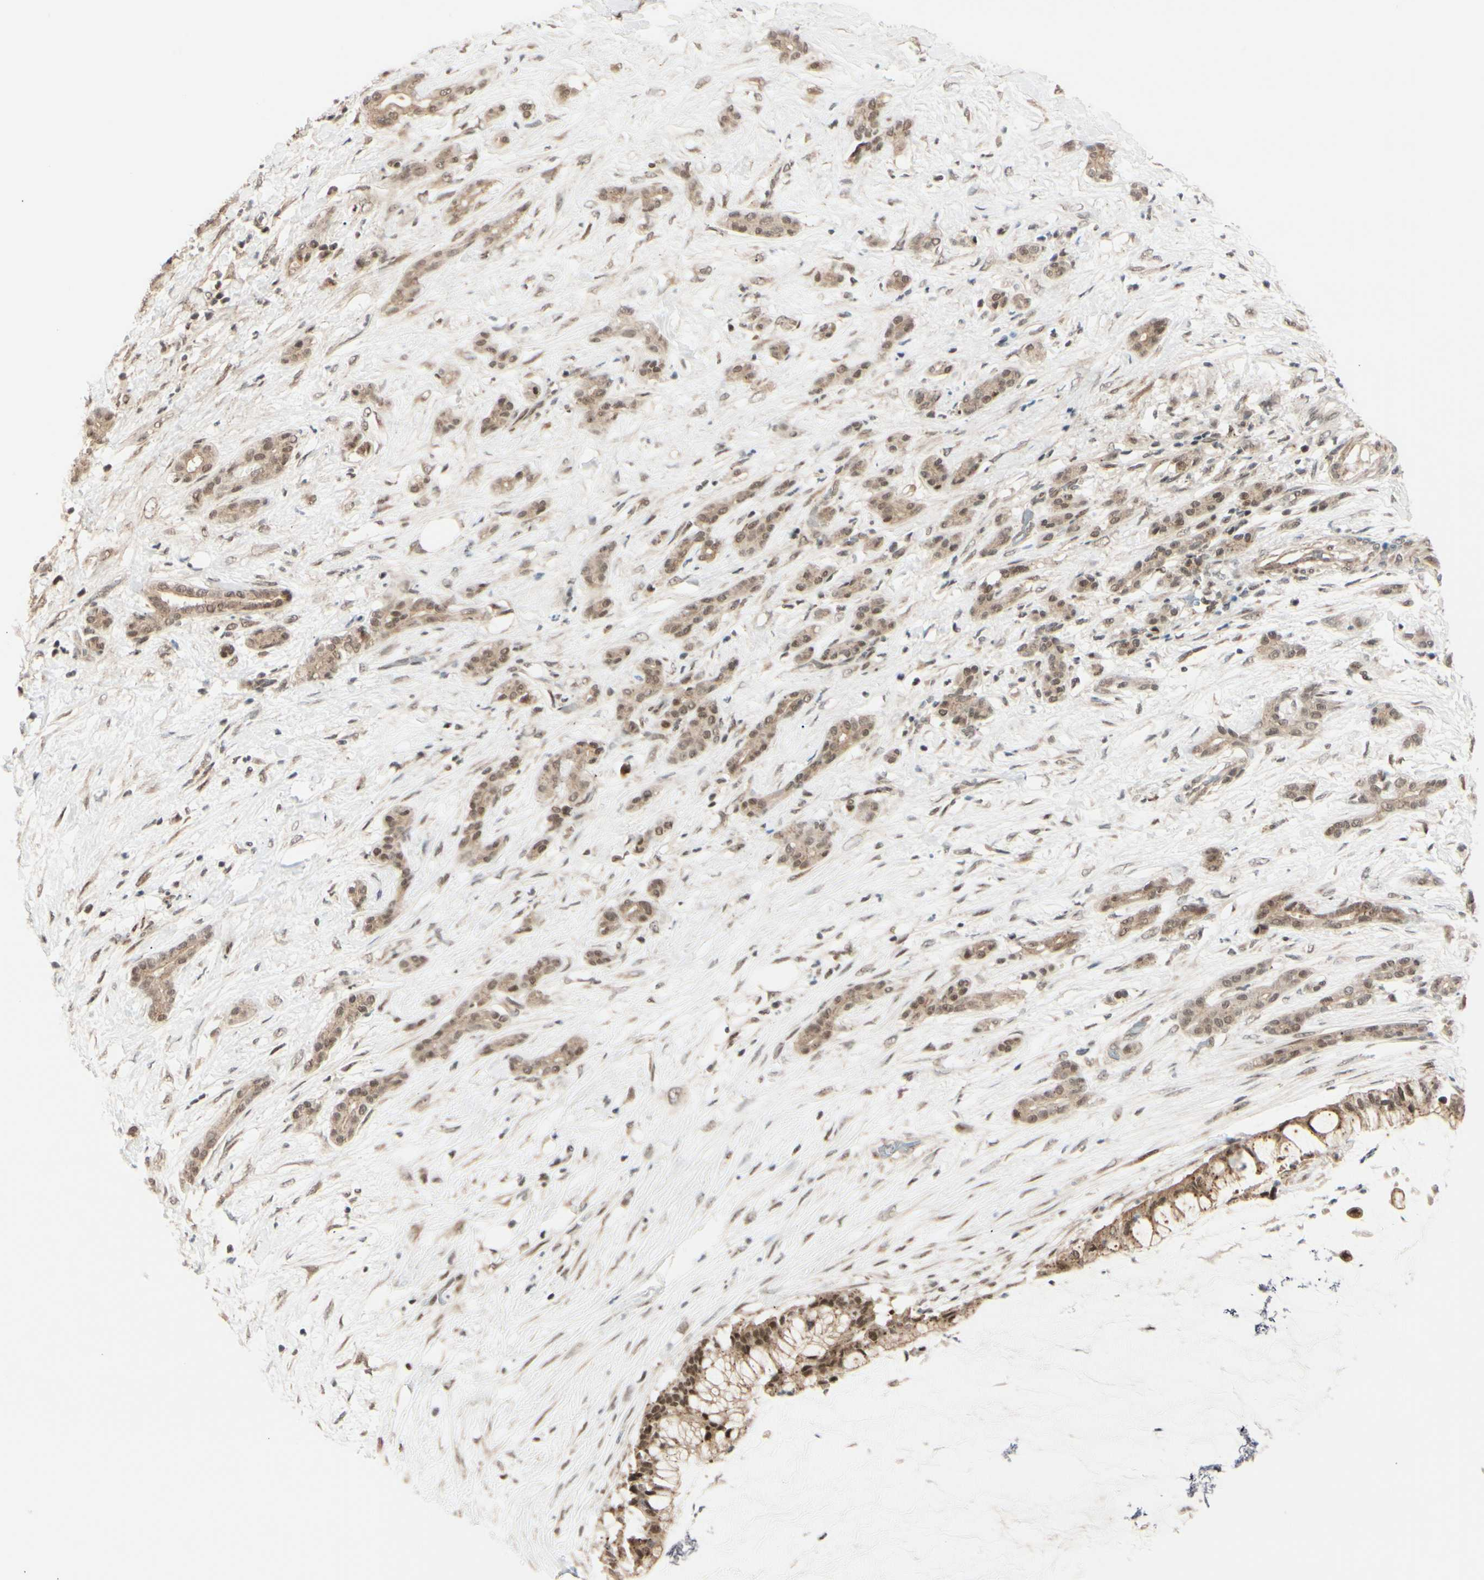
{"staining": {"intensity": "moderate", "quantity": ">75%", "location": "cytoplasmic/membranous,nuclear"}, "tissue": "pancreatic cancer", "cell_type": "Tumor cells", "image_type": "cancer", "snomed": [{"axis": "morphology", "description": "Adenocarcinoma, NOS"}, {"axis": "topography", "description": "Pancreas"}], "caption": "A medium amount of moderate cytoplasmic/membranous and nuclear positivity is appreciated in approximately >75% of tumor cells in pancreatic cancer (adenocarcinoma) tissue. The staining is performed using DAB (3,3'-diaminobenzidine) brown chromogen to label protein expression. The nuclei are counter-stained blue using hematoxylin.", "gene": "BRMS1", "patient": {"sex": "male", "age": 41}}